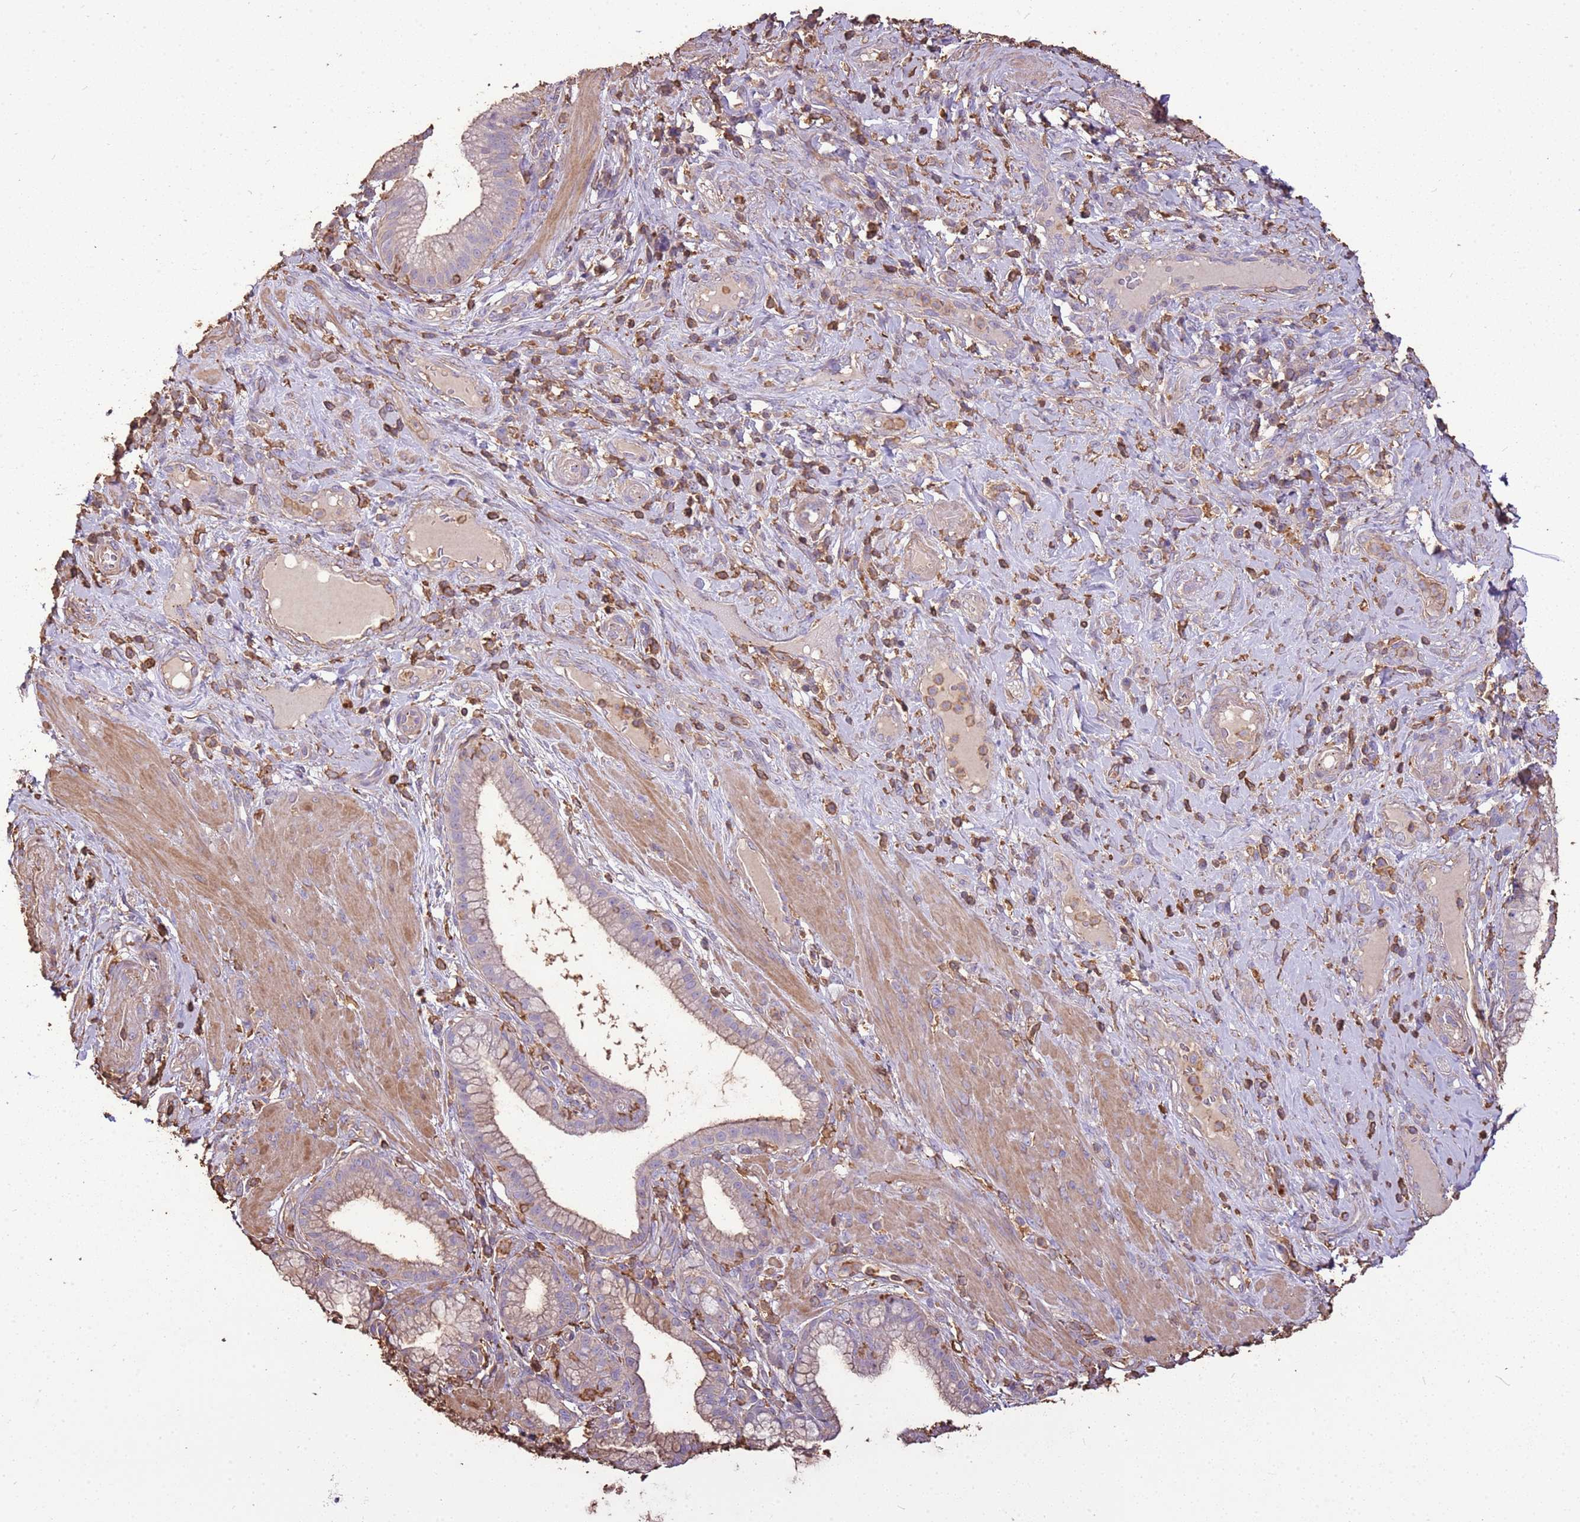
{"staining": {"intensity": "weak", "quantity": "25%-75%", "location": "cytoplasmic/membranous"}, "tissue": "pancreatic cancer", "cell_type": "Tumor cells", "image_type": "cancer", "snomed": [{"axis": "morphology", "description": "Adenocarcinoma, NOS"}, {"axis": "topography", "description": "Pancreas"}], "caption": "Pancreatic adenocarcinoma stained with a brown dye reveals weak cytoplasmic/membranous positive staining in approximately 25%-75% of tumor cells.", "gene": "ARL10", "patient": {"sex": "male", "age": 72}}